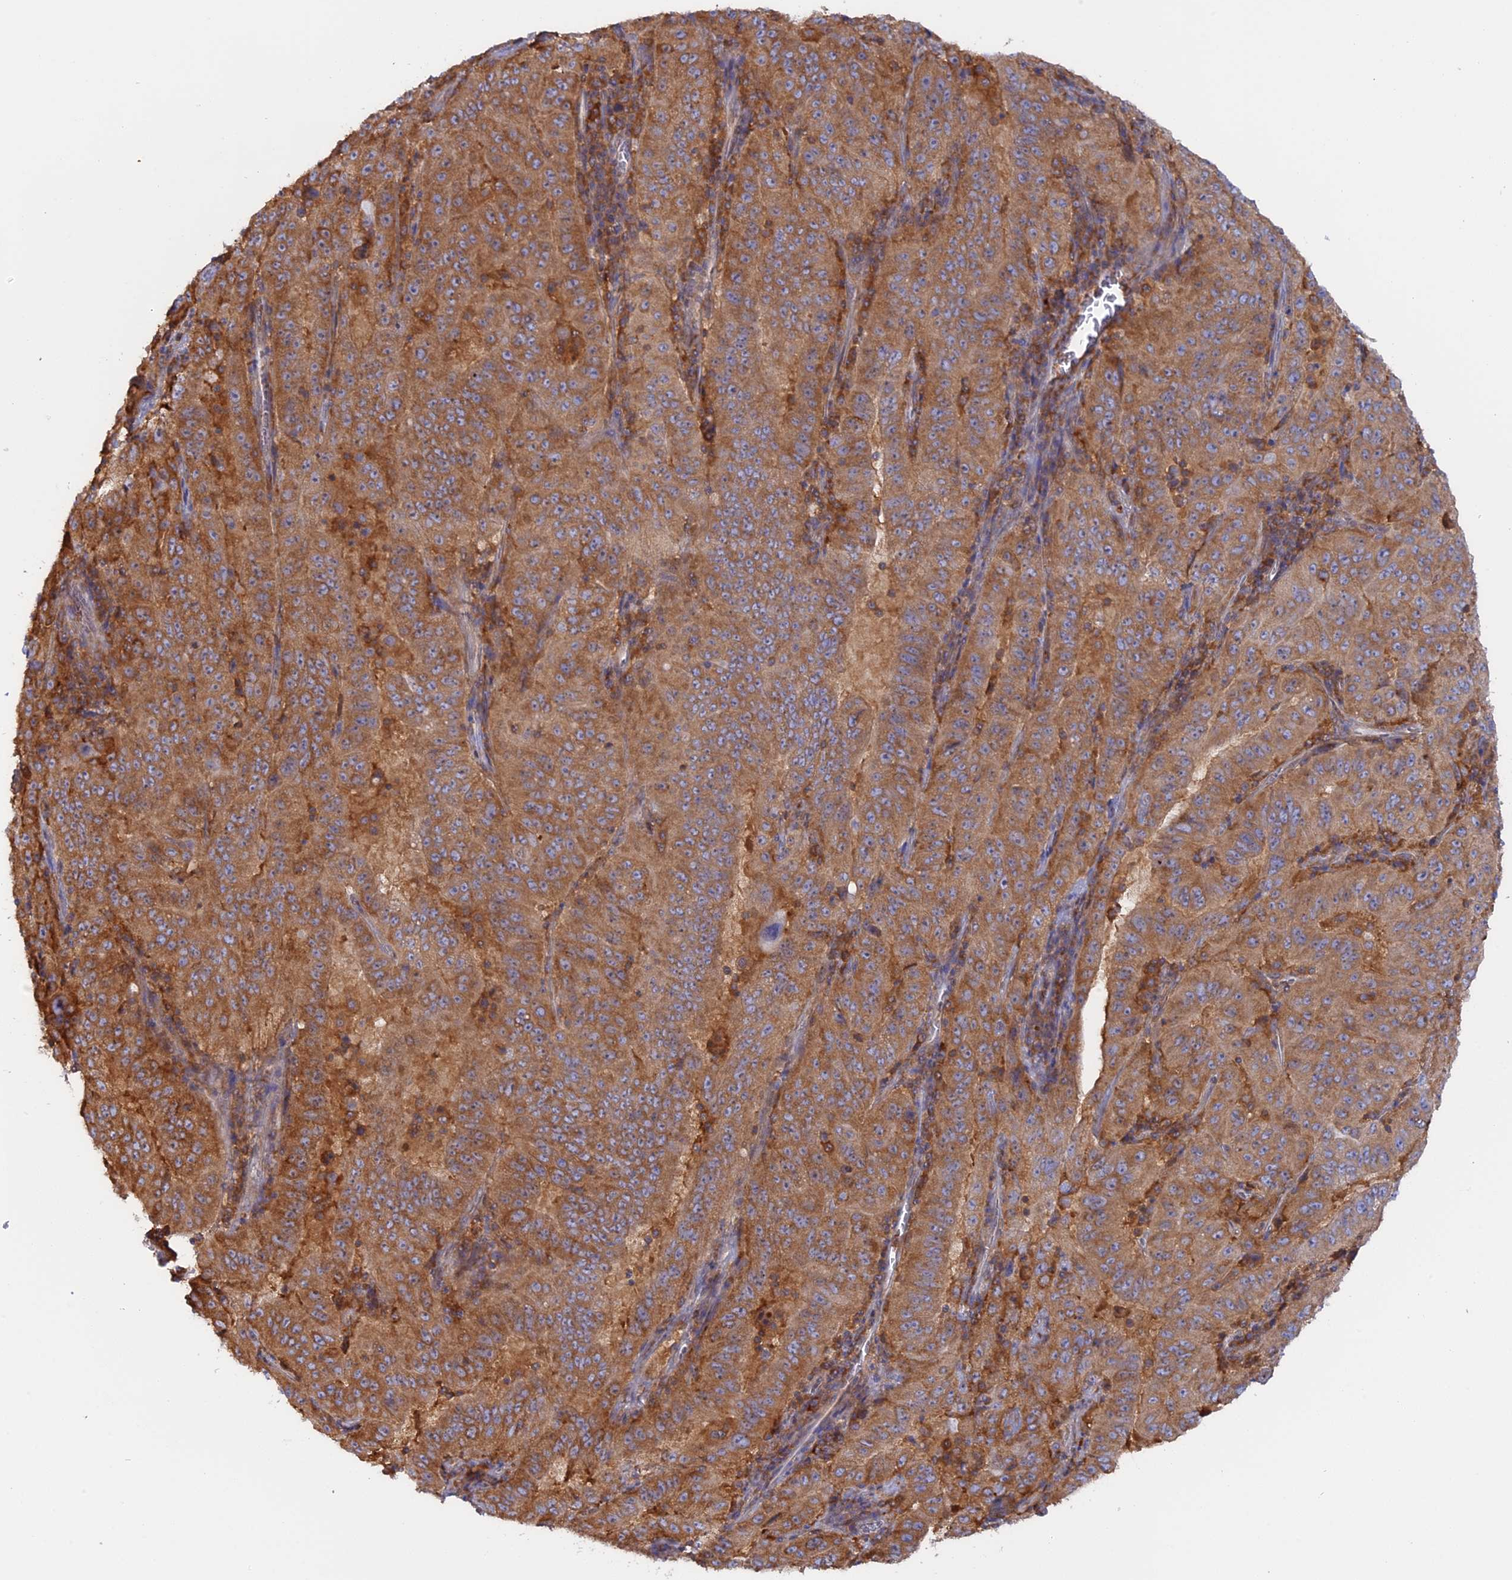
{"staining": {"intensity": "moderate", "quantity": ">75%", "location": "cytoplasmic/membranous"}, "tissue": "pancreatic cancer", "cell_type": "Tumor cells", "image_type": "cancer", "snomed": [{"axis": "morphology", "description": "Adenocarcinoma, NOS"}, {"axis": "topography", "description": "Pancreas"}], "caption": "Tumor cells display medium levels of moderate cytoplasmic/membranous positivity in about >75% of cells in human pancreatic cancer (adenocarcinoma). Nuclei are stained in blue.", "gene": "GMIP", "patient": {"sex": "male", "age": 63}}